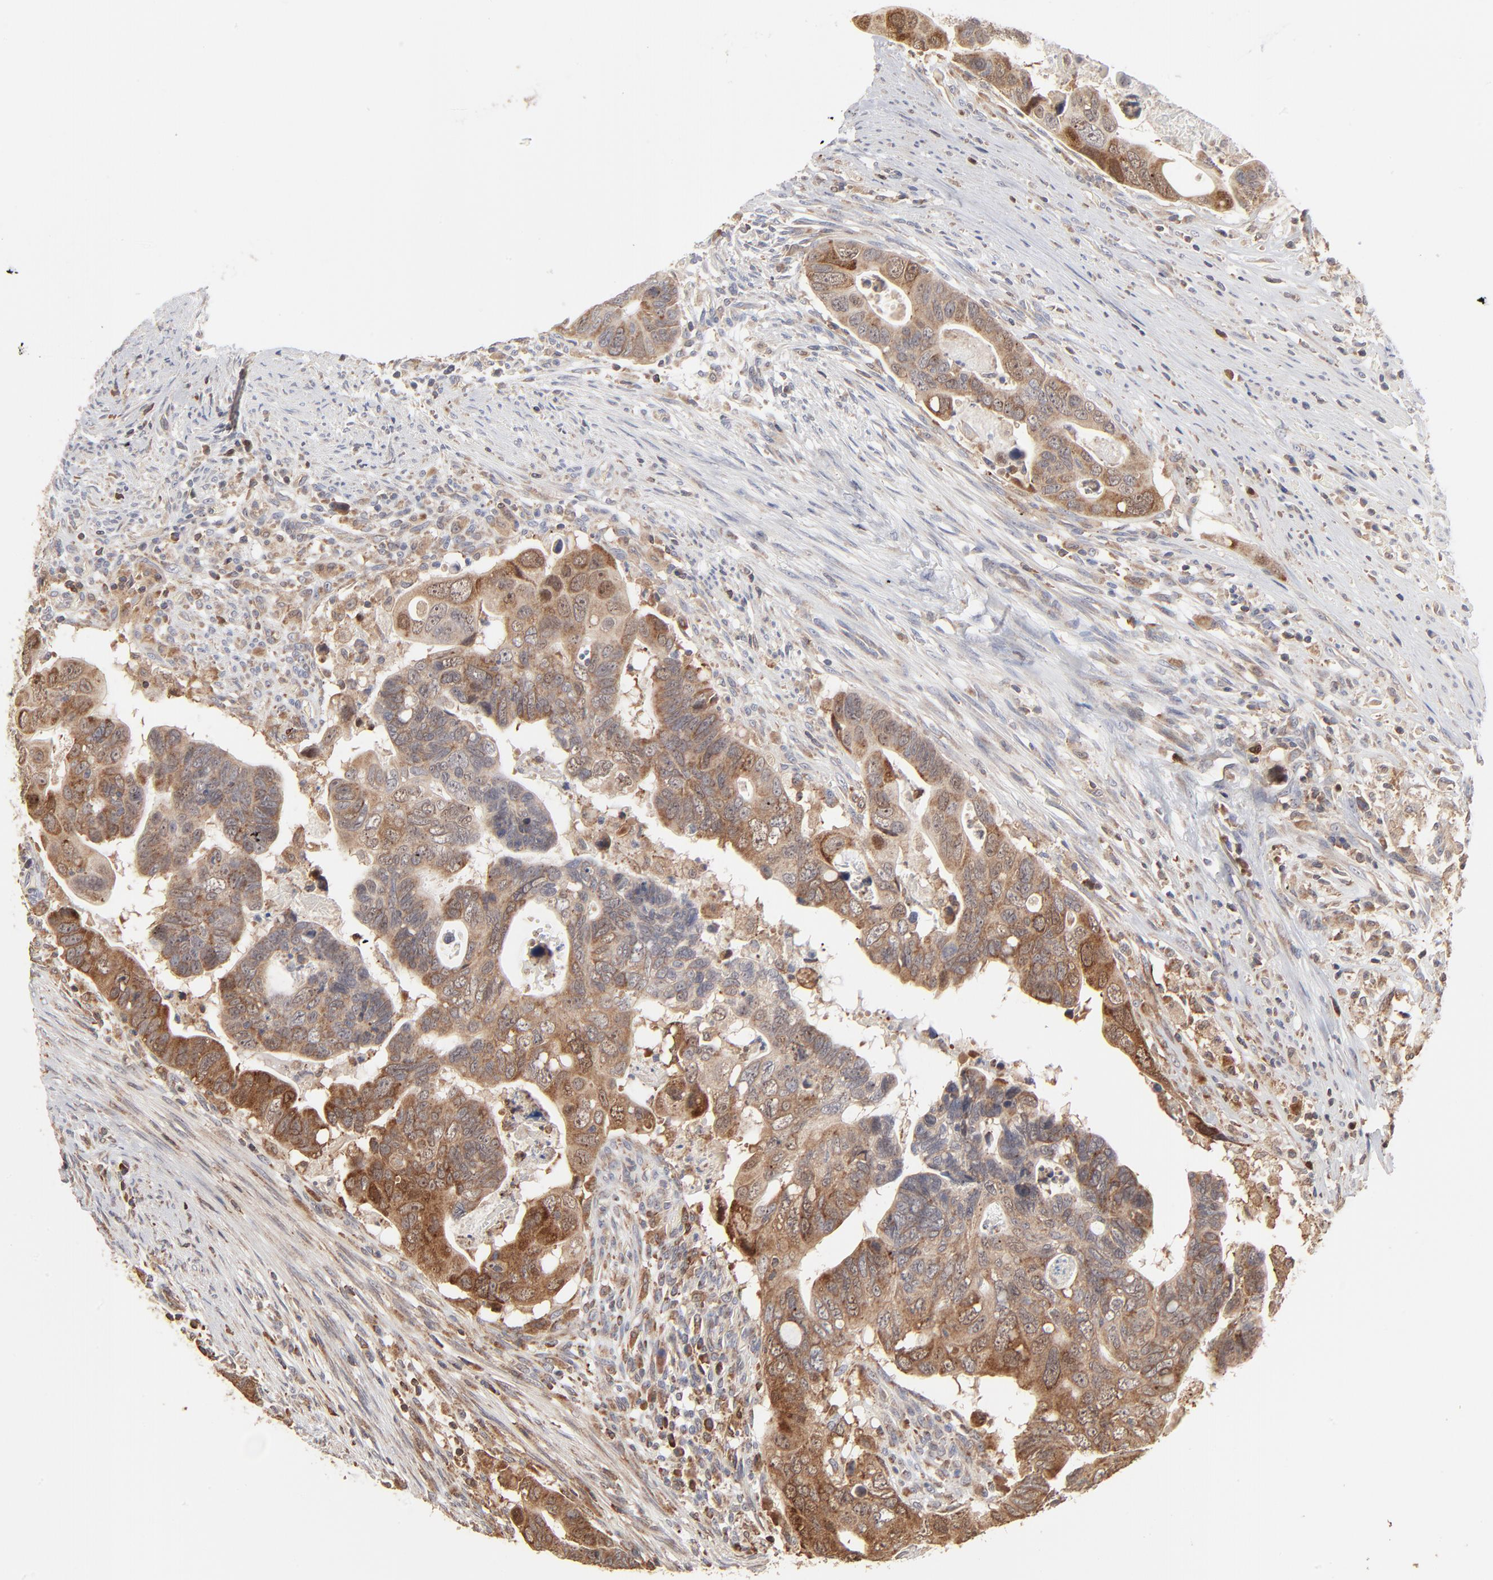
{"staining": {"intensity": "strong", "quantity": ">75%", "location": "cytoplasmic/membranous"}, "tissue": "colorectal cancer", "cell_type": "Tumor cells", "image_type": "cancer", "snomed": [{"axis": "morphology", "description": "Adenocarcinoma, NOS"}, {"axis": "topography", "description": "Rectum"}], "caption": "Brown immunohistochemical staining in adenocarcinoma (colorectal) displays strong cytoplasmic/membranous expression in approximately >75% of tumor cells. Using DAB (3,3'-diaminobenzidine) (brown) and hematoxylin (blue) stains, captured at high magnification using brightfield microscopy.", "gene": "RNF213", "patient": {"sex": "male", "age": 53}}